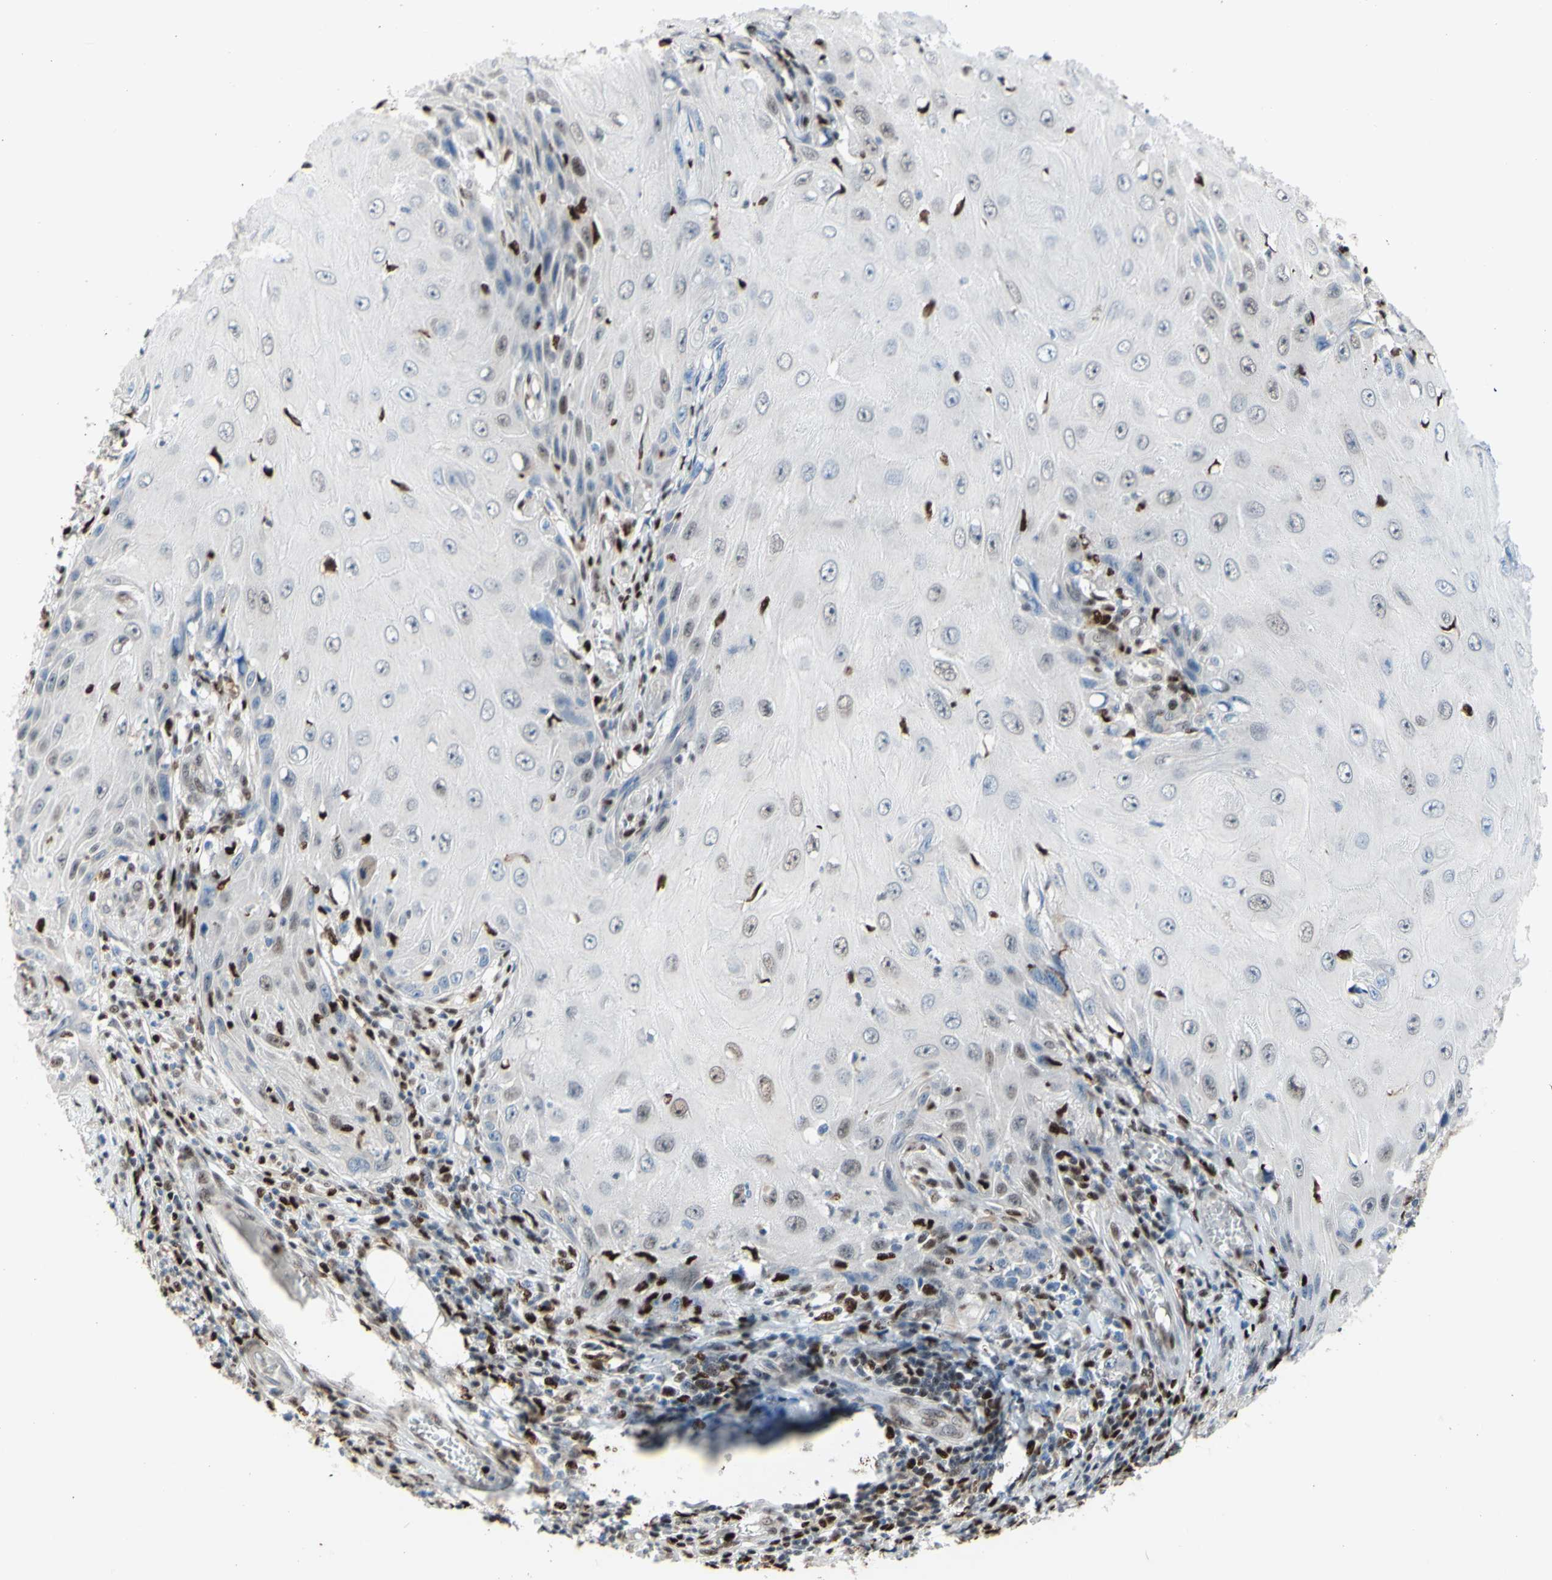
{"staining": {"intensity": "negative", "quantity": "none", "location": "none"}, "tissue": "skin cancer", "cell_type": "Tumor cells", "image_type": "cancer", "snomed": [{"axis": "morphology", "description": "Squamous cell carcinoma, NOS"}, {"axis": "topography", "description": "Skin"}], "caption": "Tumor cells show no significant protein expression in skin cancer.", "gene": "EED", "patient": {"sex": "female", "age": 73}}